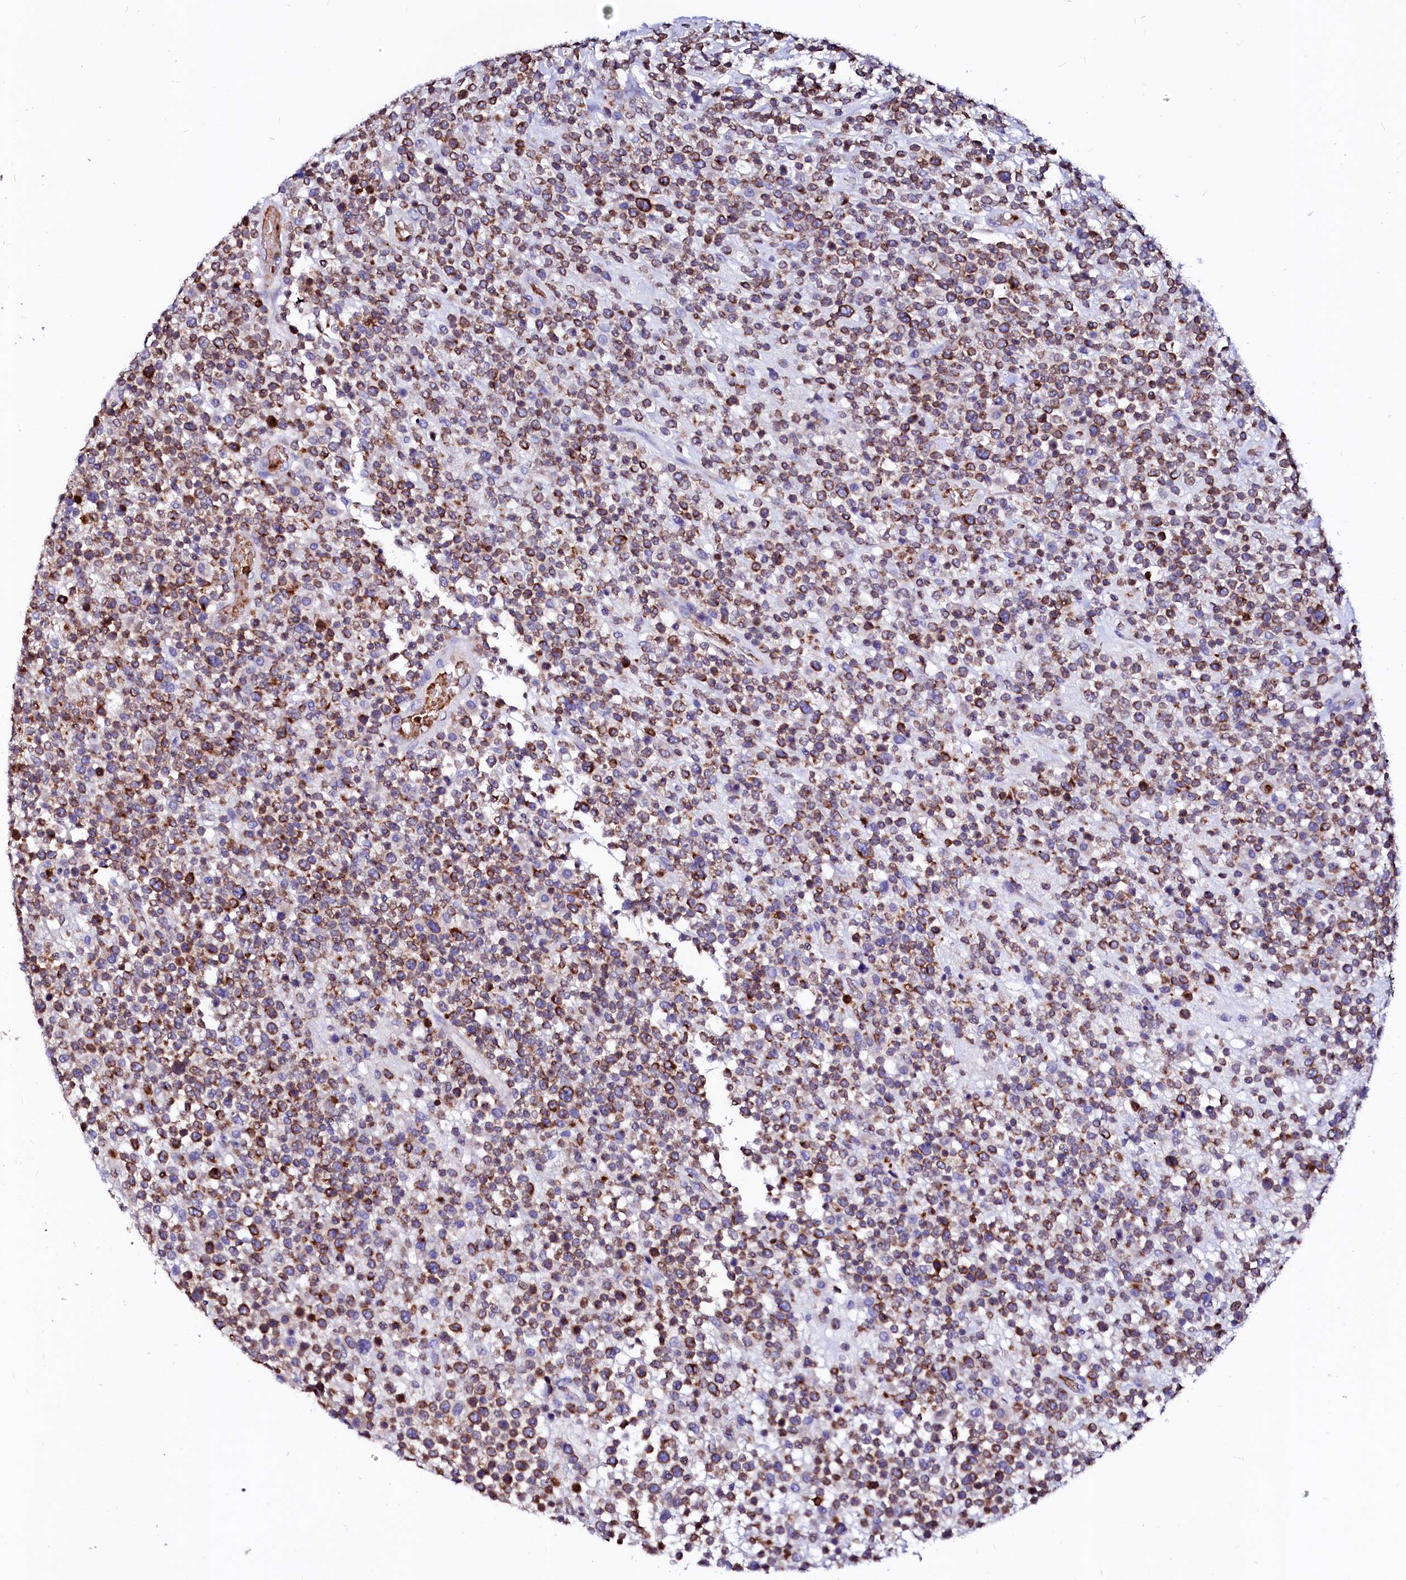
{"staining": {"intensity": "strong", "quantity": ">75%", "location": "cytoplasmic/membranous"}, "tissue": "lymphoma", "cell_type": "Tumor cells", "image_type": "cancer", "snomed": [{"axis": "morphology", "description": "Malignant lymphoma, non-Hodgkin's type, High grade"}, {"axis": "topography", "description": "Colon"}], "caption": "Human lymphoma stained with a brown dye reveals strong cytoplasmic/membranous positive staining in approximately >75% of tumor cells.", "gene": "RAB27A", "patient": {"sex": "female", "age": 53}}